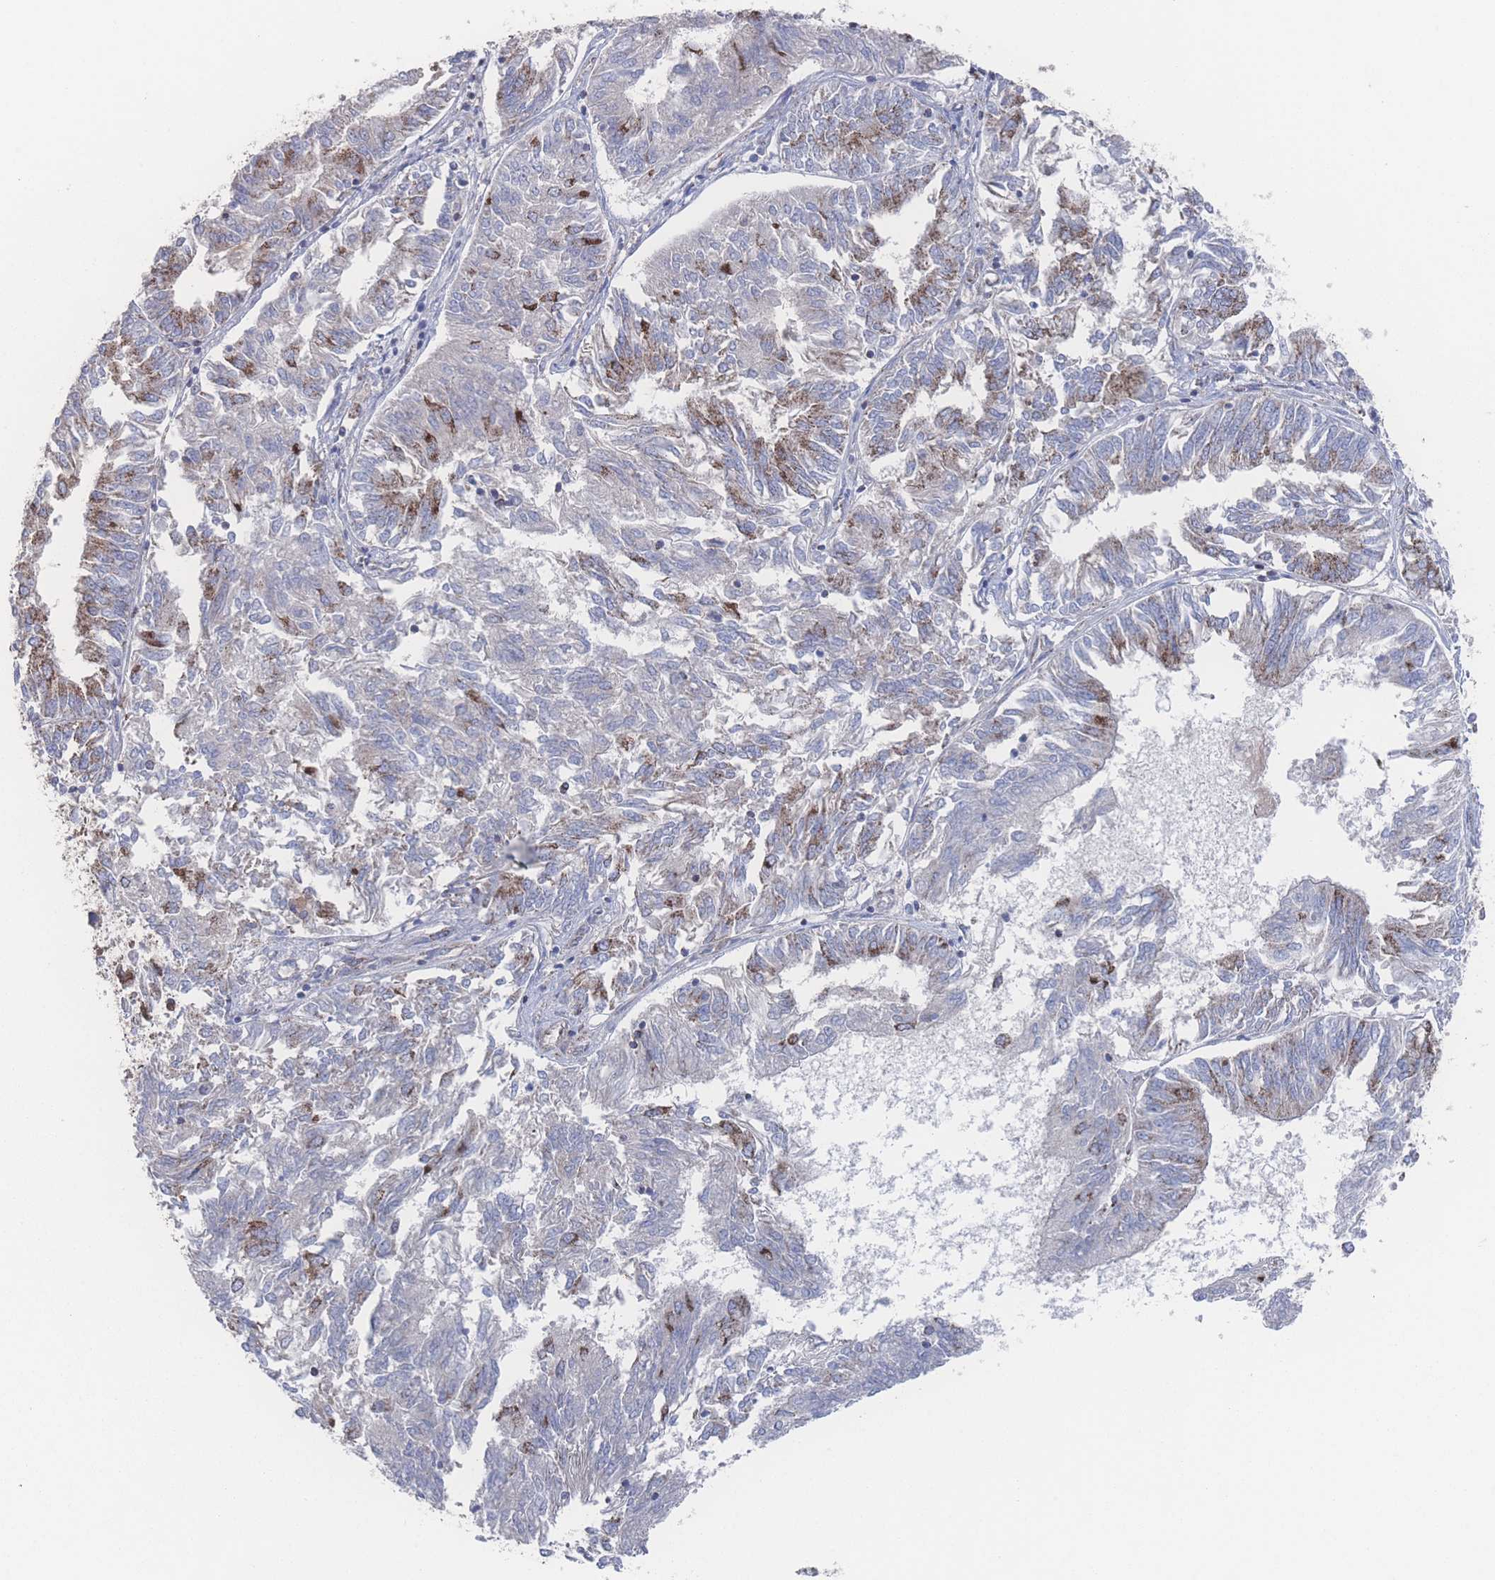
{"staining": {"intensity": "strong", "quantity": "<25%", "location": "cytoplasmic/membranous"}, "tissue": "endometrial cancer", "cell_type": "Tumor cells", "image_type": "cancer", "snomed": [{"axis": "morphology", "description": "Adenocarcinoma, NOS"}, {"axis": "topography", "description": "Endometrium"}], "caption": "High-magnification brightfield microscopy of adenocarcinoma (endometrial) stained with DAB (brown) and counterstained with hematoxylin (blue). tumor cells exhibit strong cytoplasmic/membranous positivity is present in approximately<25% of cells. (DAB (3,3'-diaminobenzidine) IHC with brightfield microscopy, high magnification).", "gene": "PEX14", "patient": {"sex": "female", "age": 58}}